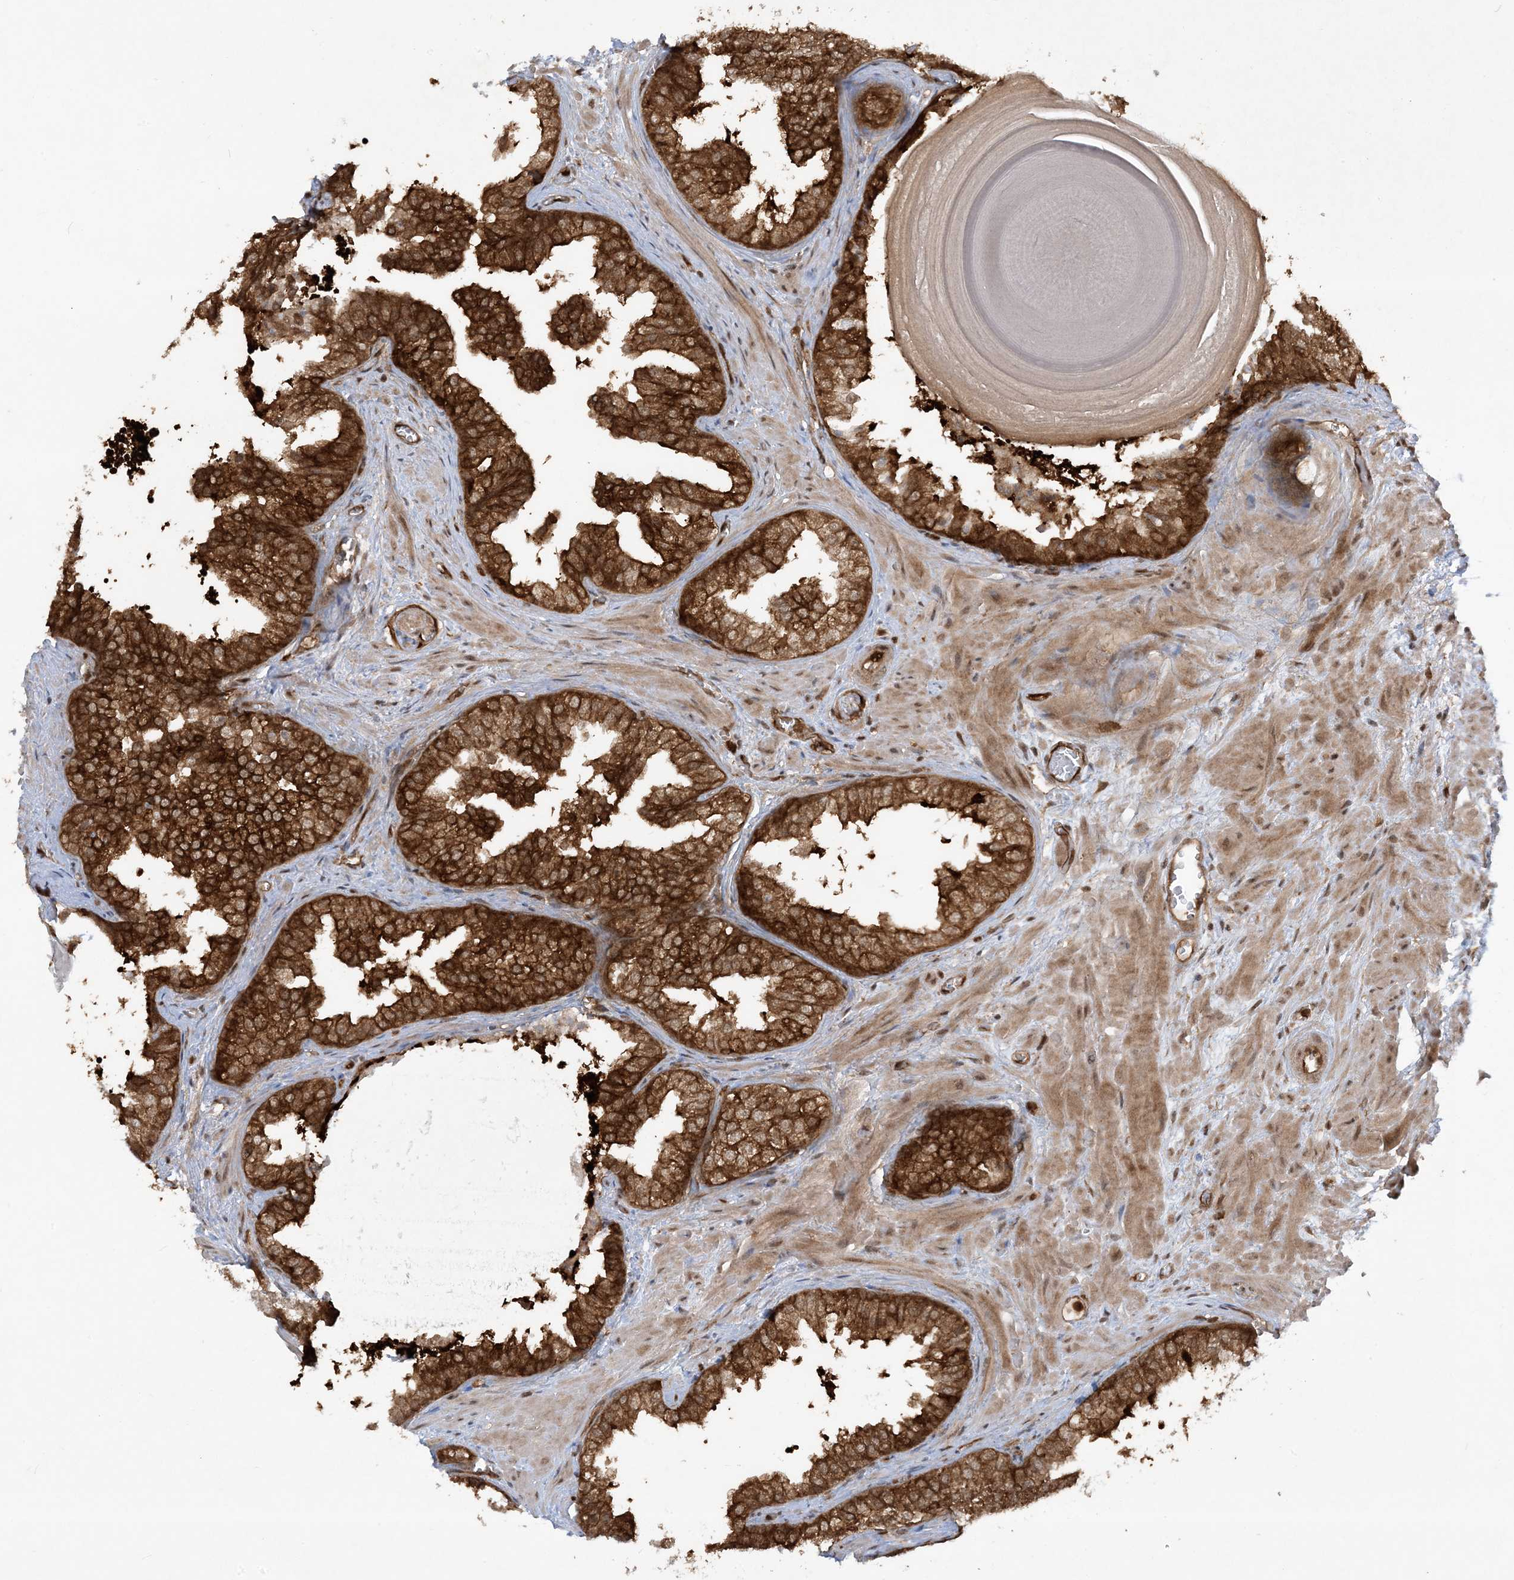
{"staining": {"intensity": "strong", "quantity": ">75%", "location": "cytoplasmic/membranous"}, "tissue": "prostate", "cell_type": "Glandular cells", "image_type": "normal", "snomed": [{"axis": "morphology", "description": "Normal tissue, NOS"}, {"axis": "topography", "description": "Prostate"}], "caption": "IHC (DAB (3,3'-diaminobenzidine)) staining of normal human prostate displays strong cytoplasmic/membranous protein expression in about >75% of glandular cells.", "gene": "CERT1", "patient": {"sex": "male", "age": 48}}